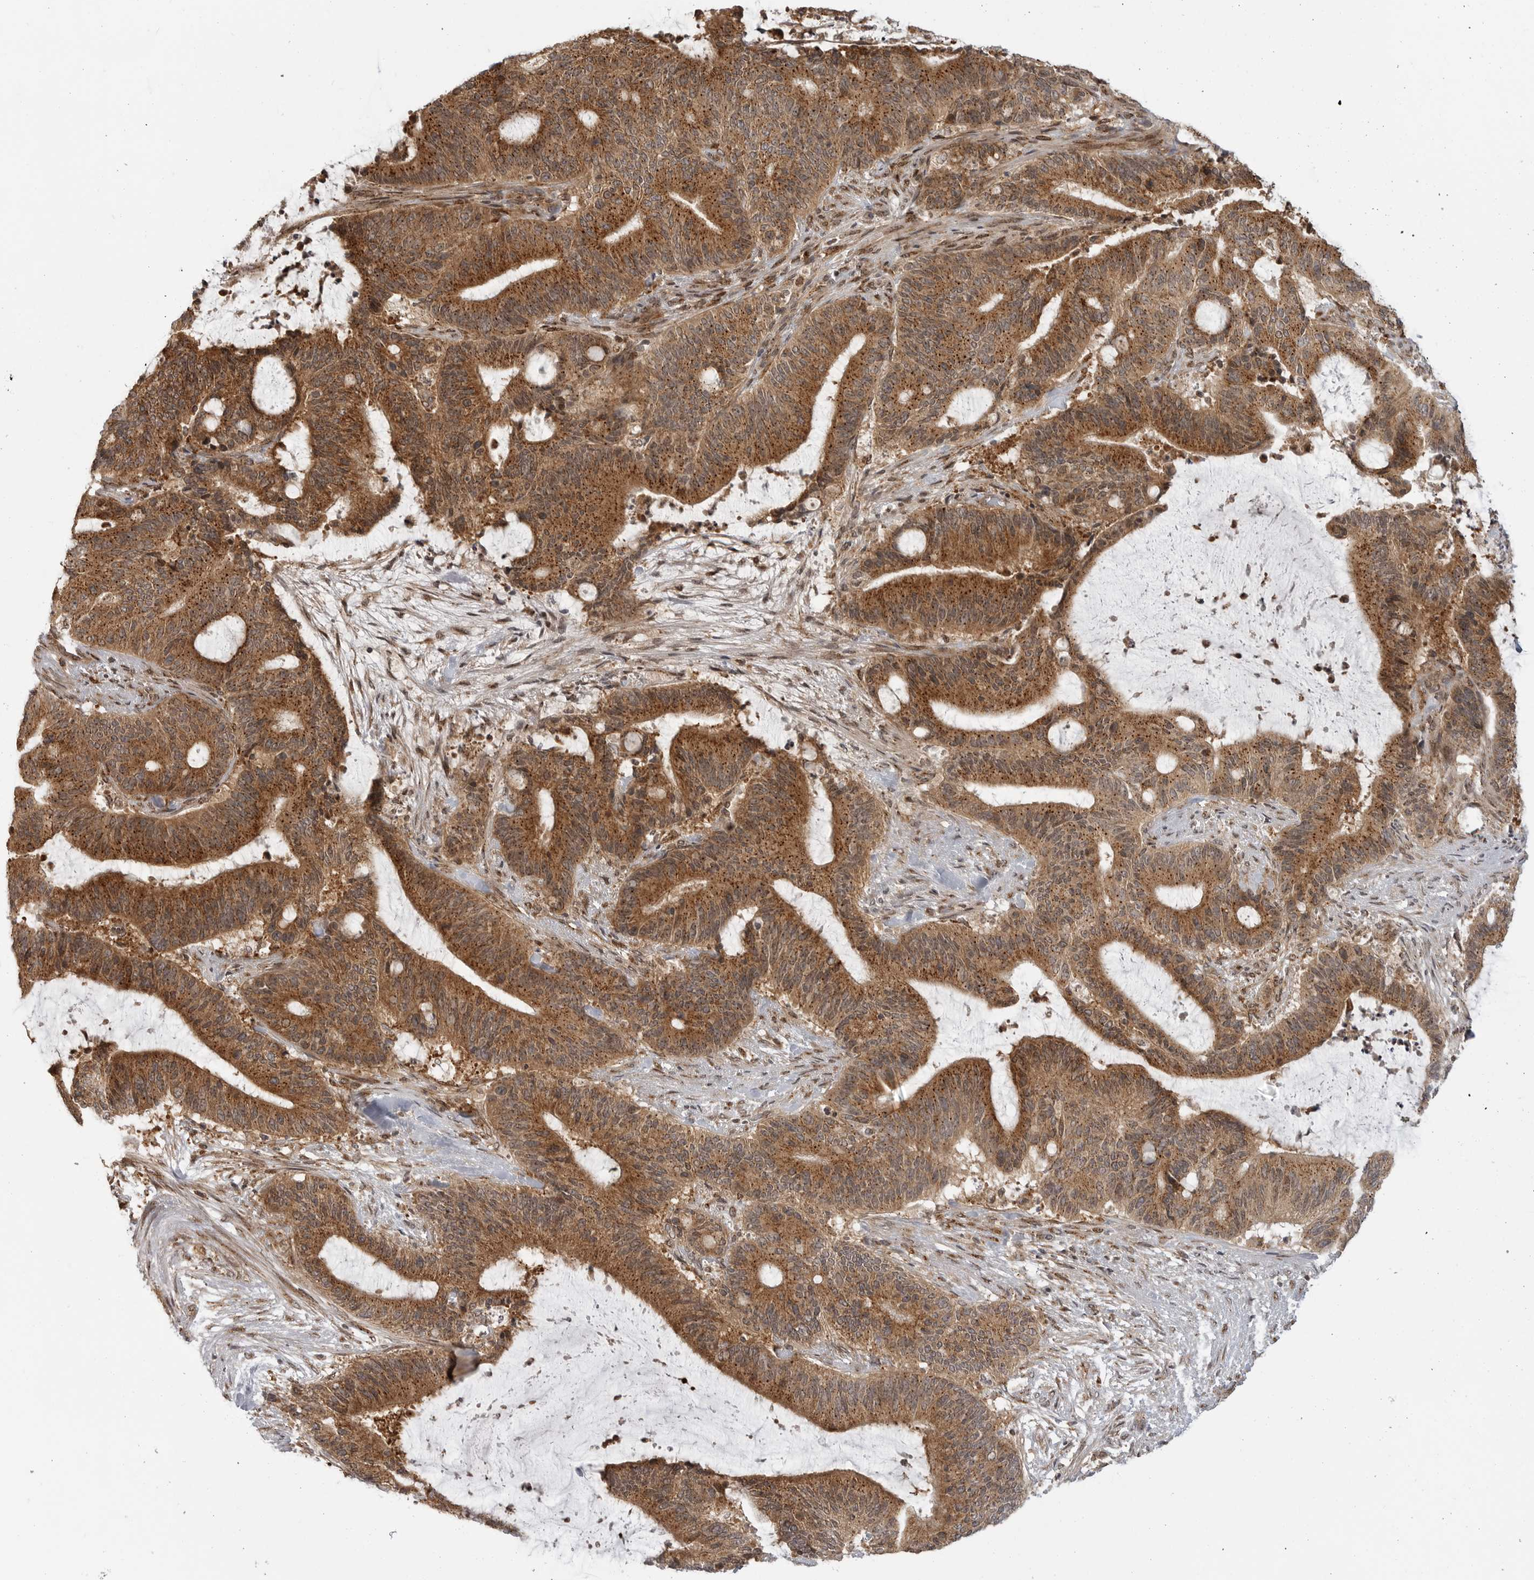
{"staining": {"intensity": "strong", "quantity": ">75%", "location": "cytoplasmic/membranous"}, "tissue": "liver cancer", "cell_type": "Tumor cells", "image_type": "cancer", "snomed": [{"axis": "morphology", "description": "Normal tissue, NOS"}, {"axis": "morphology", "description": "Cholangiocarcinoma"}, {"axis": "topography", "description": "Liver"}, {"axis": "topography", "description": "Peripheral nerve tissue"}], "caption": "Human cholangiocarcinoma (liver) stained with a brown dye demonstrates strong cytoplasmic/membranous positive positivity in about >75% of tumor cells.", "gene": "COPA", "patient": {"sex": "female", "age": 73}}